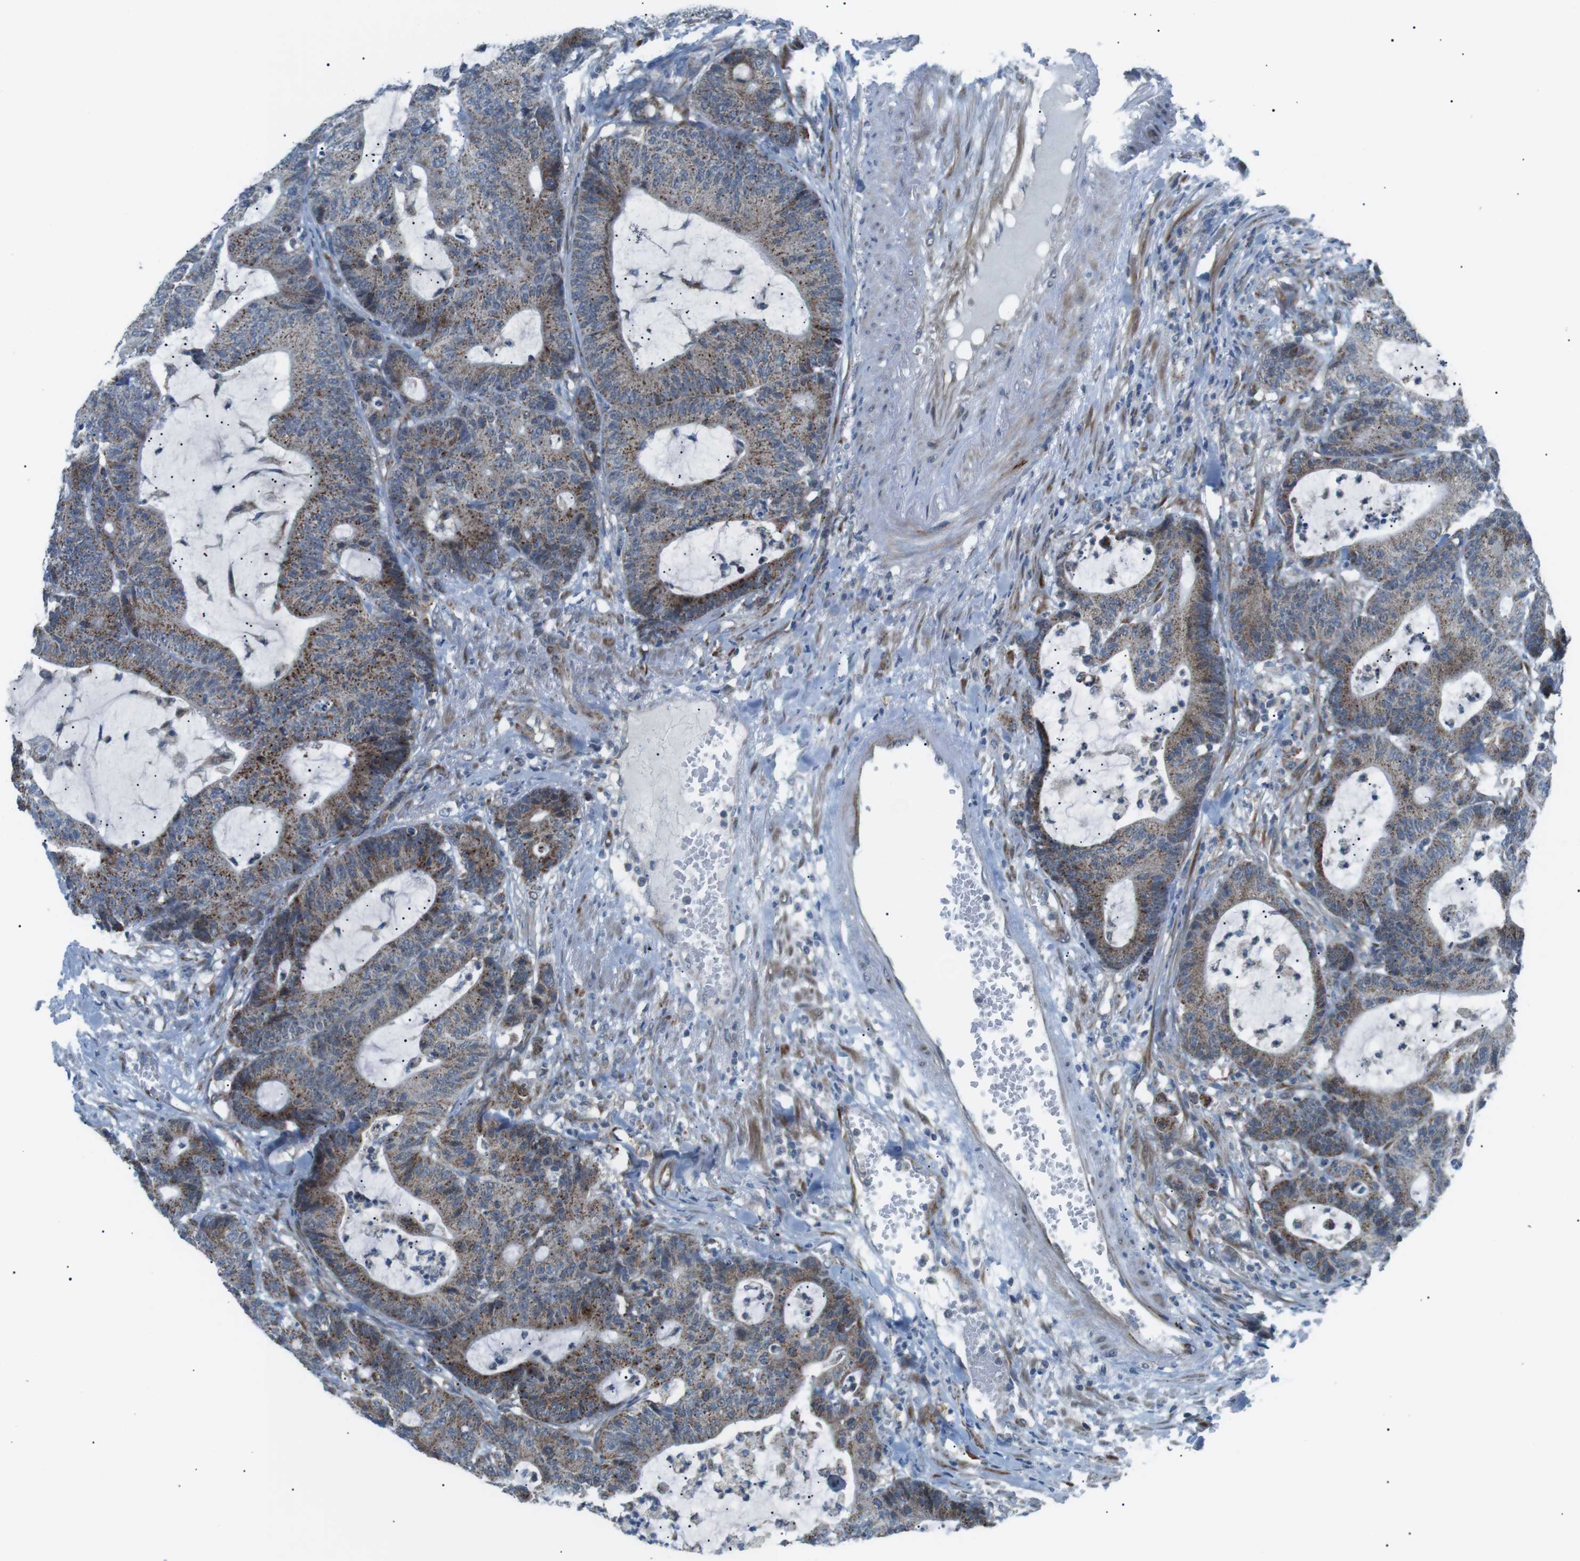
{"staining": {"intensity": "moderate", "quantity": ">75%", "location": "cytoplasmic/membranous"}, "tissue": "colorectal cancer", "cell_type": "Tumor cells", "image_type": "cancer", "snomed": [{"axis": "morphology", "description": "Adenocarcinoma, NOS"}, {"axis": "topography", "description": "Colon"}], "caption": "Human adenocarcinoma (colorectal) stained for a protein (brown) exhibits moderate cytoplasmic/membranous positive expression in about >75% of tumor cells.", "gene": "ARID5B", "patient": {"sex": "female", "age": 84}}